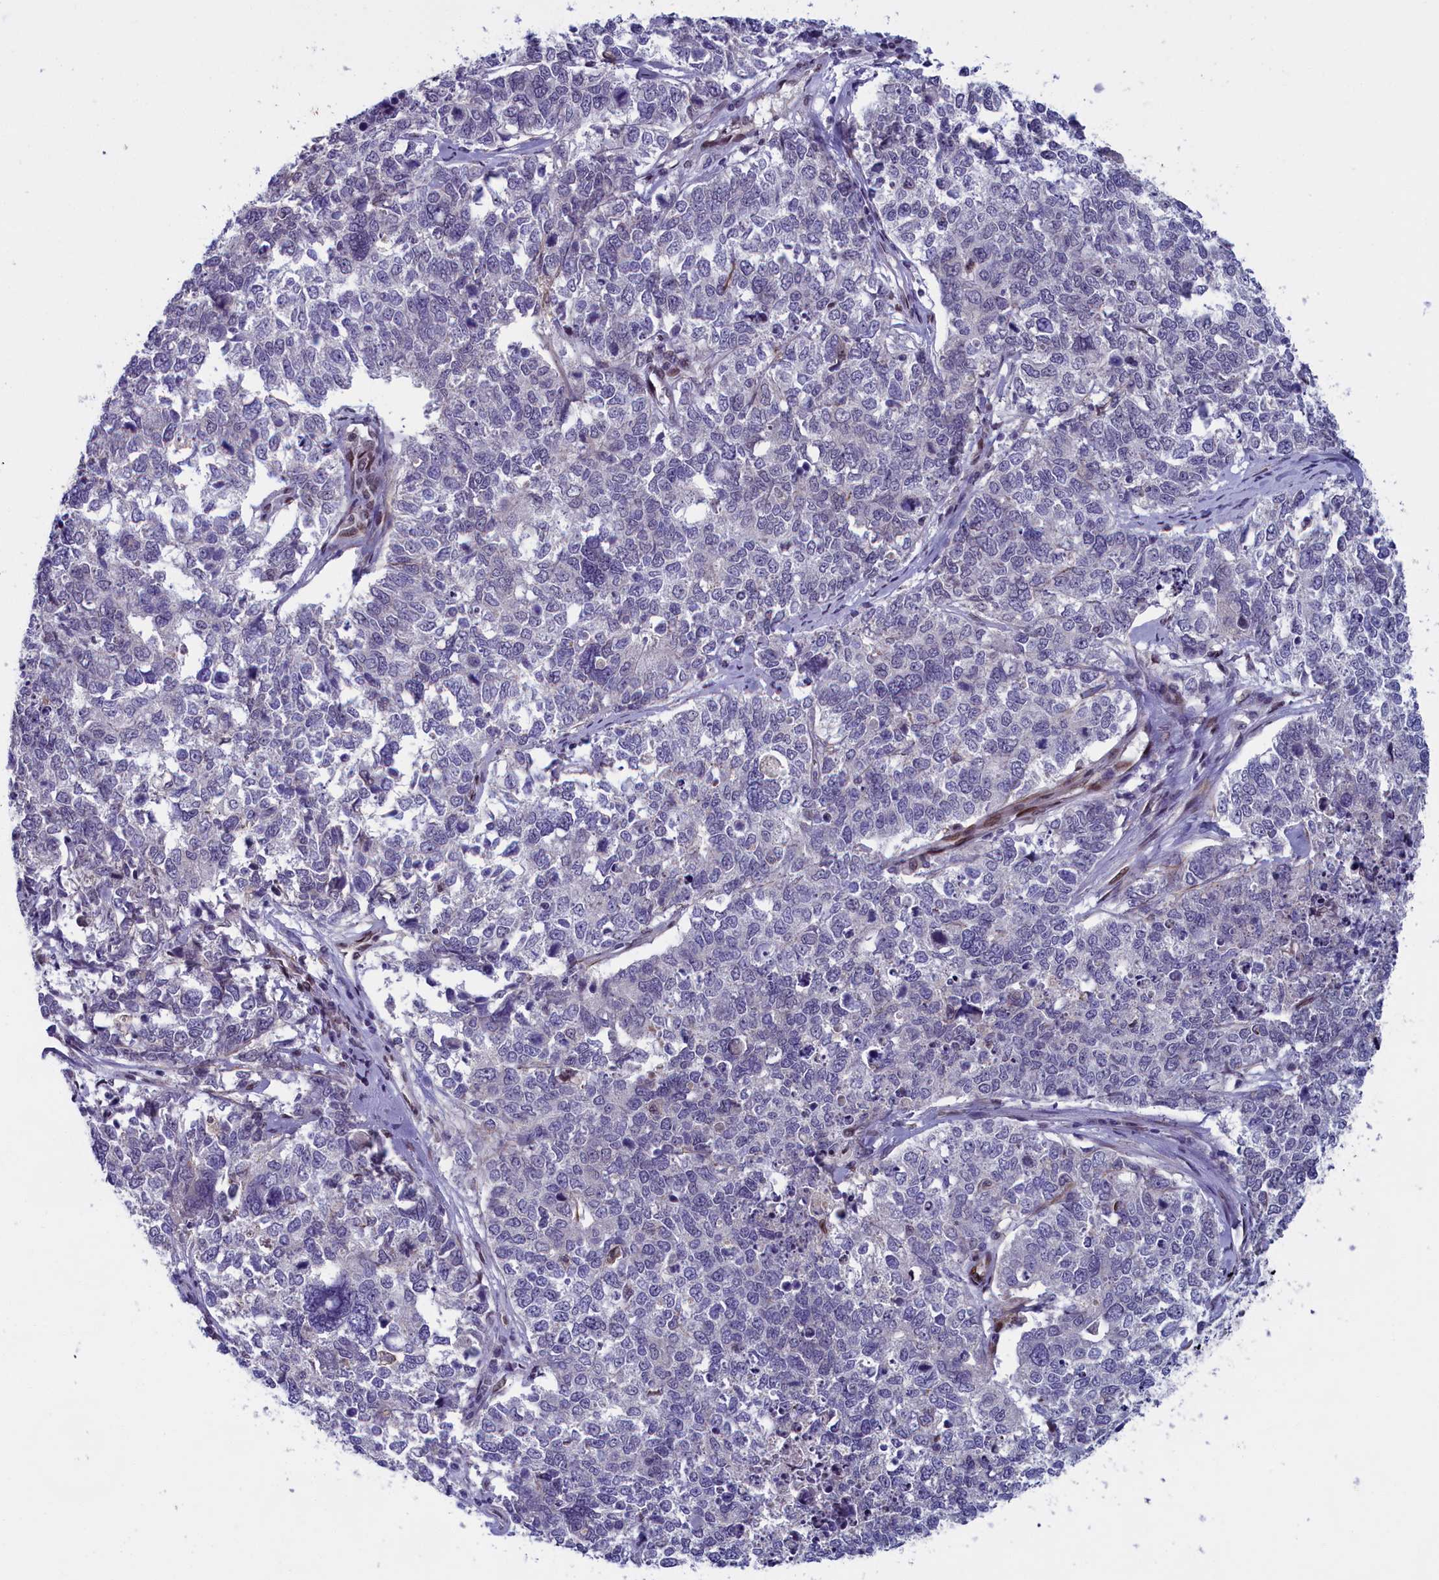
{"staining": {"intensity": "negative", "quantity": "none", "location": "none"}, "tissue": "cervical cancer", "cell_type": "Tumor cells", "image_type": "cancer", "snomed": [{"axis": "morphology", "description": "Squamous cell carcinoma, NOS"}, {"axis": "topography", "description": "Cervix"}], "caption": "DAB immunohistochemical staining of cervical cancer shows no significant expression in tumor cells.", "gene": "GPSM1", "patient": {"sex": "female", "age": 63}}